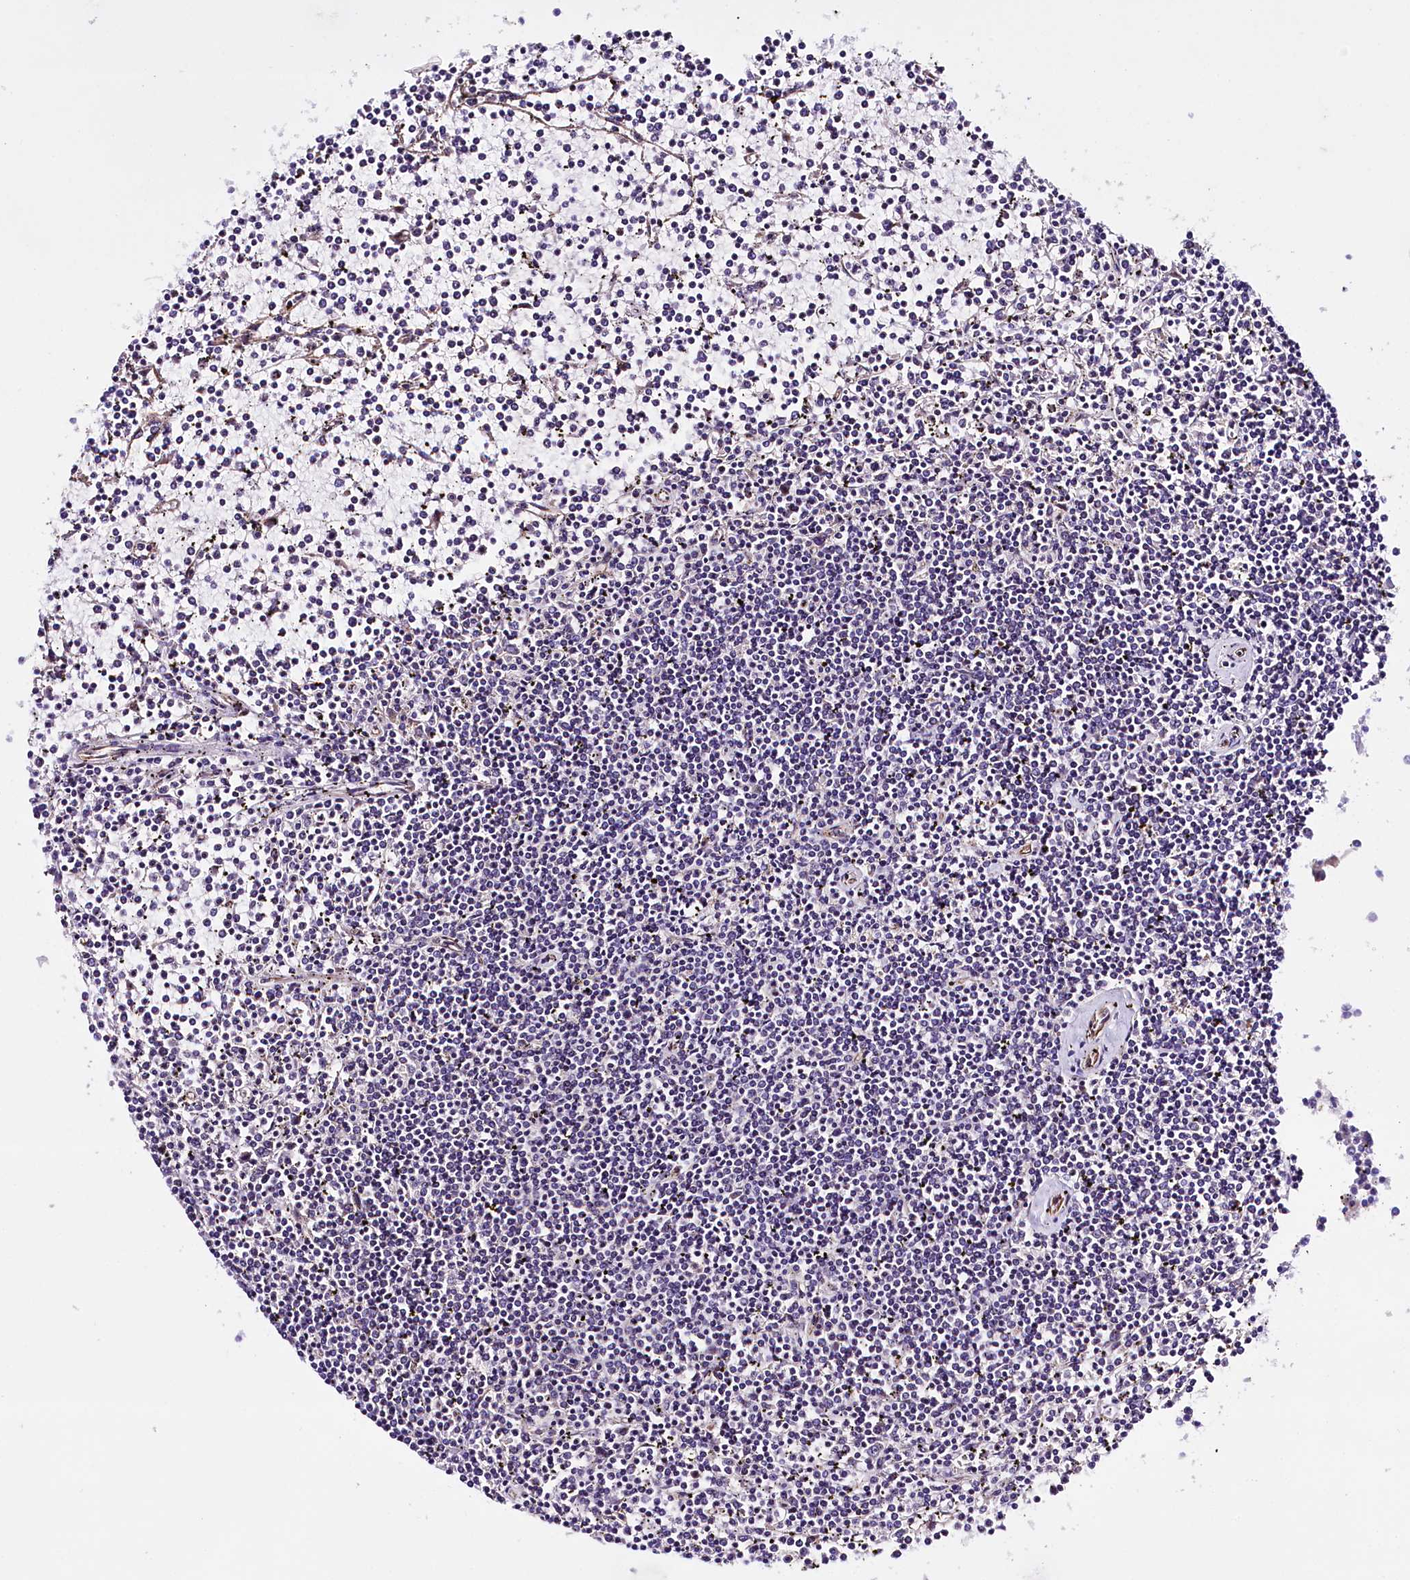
{"staining": {"intensity": "negative", "quantity": "none", "location": "none"}, "tissue": "lymphoma", "cell_type": "Tumor cells", "image_type": "cancer", "snomed": [{"axis": "morphology", "description": "Malignant lymphoma, non-Hodgkin's type, Low grade"}, {"axis": "topography", "description": "Spleen"}], "caption": "Tumor cells show no significant staining in lymphoma. Nuclei are stained in blue.", "gene": "SLC7A1", "patient": {"sex": "female", "age": 19}}